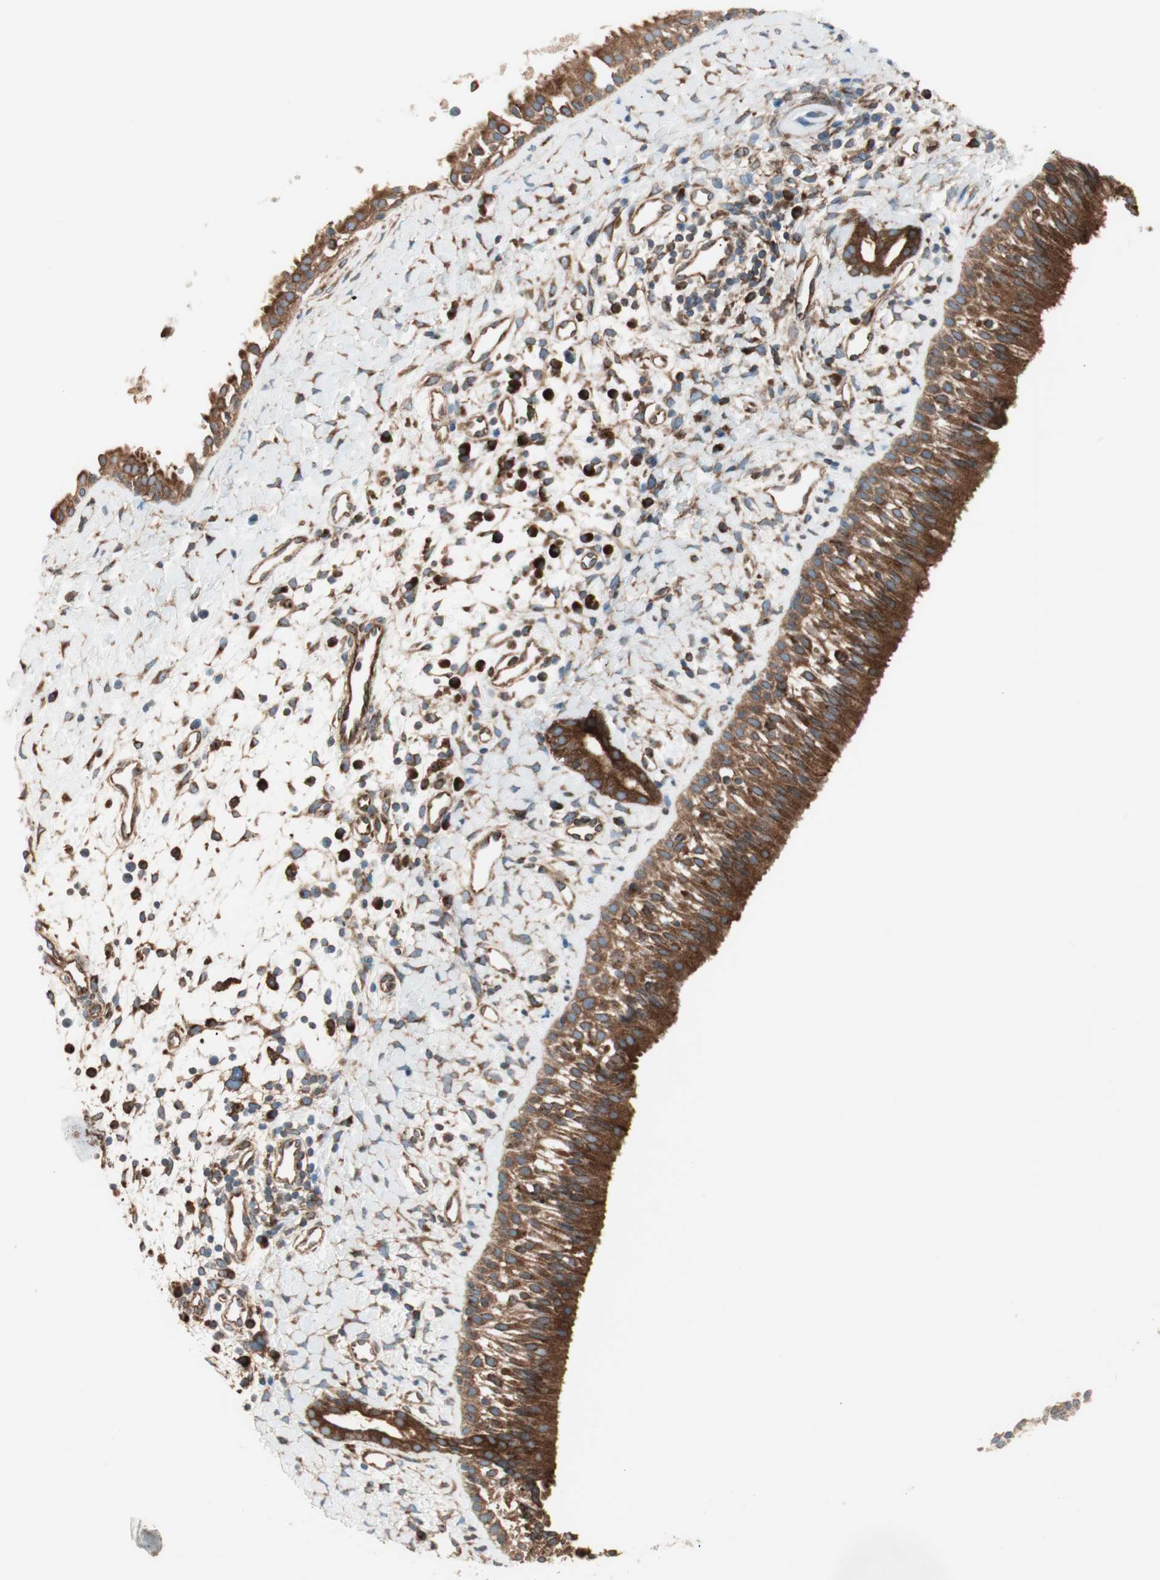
{"staining": {"intensity": "strong", "quantity": ">75%", "location": "cytoplasmic/membranous"}, "tissue": "nasopharynx", "cell_type": "Respiratory epithelial cells", "image_type": "normal", "snomed": [{"axis": "morphology", "description": "Normal tissue, NOS"}, {"axis": "topography", "description": "Nasopharynx"}], "caption": "Brown immunohistochemical staining in normal nasopharynx demonstrates strong cytoplasmic/membranous positivity in about >75% of respiratory epithelial cells. (DAB IHC with brightfield microscopy, high magnification).", "gene": "RAB5A", "patient": {"sex": "male", "age": 22}}